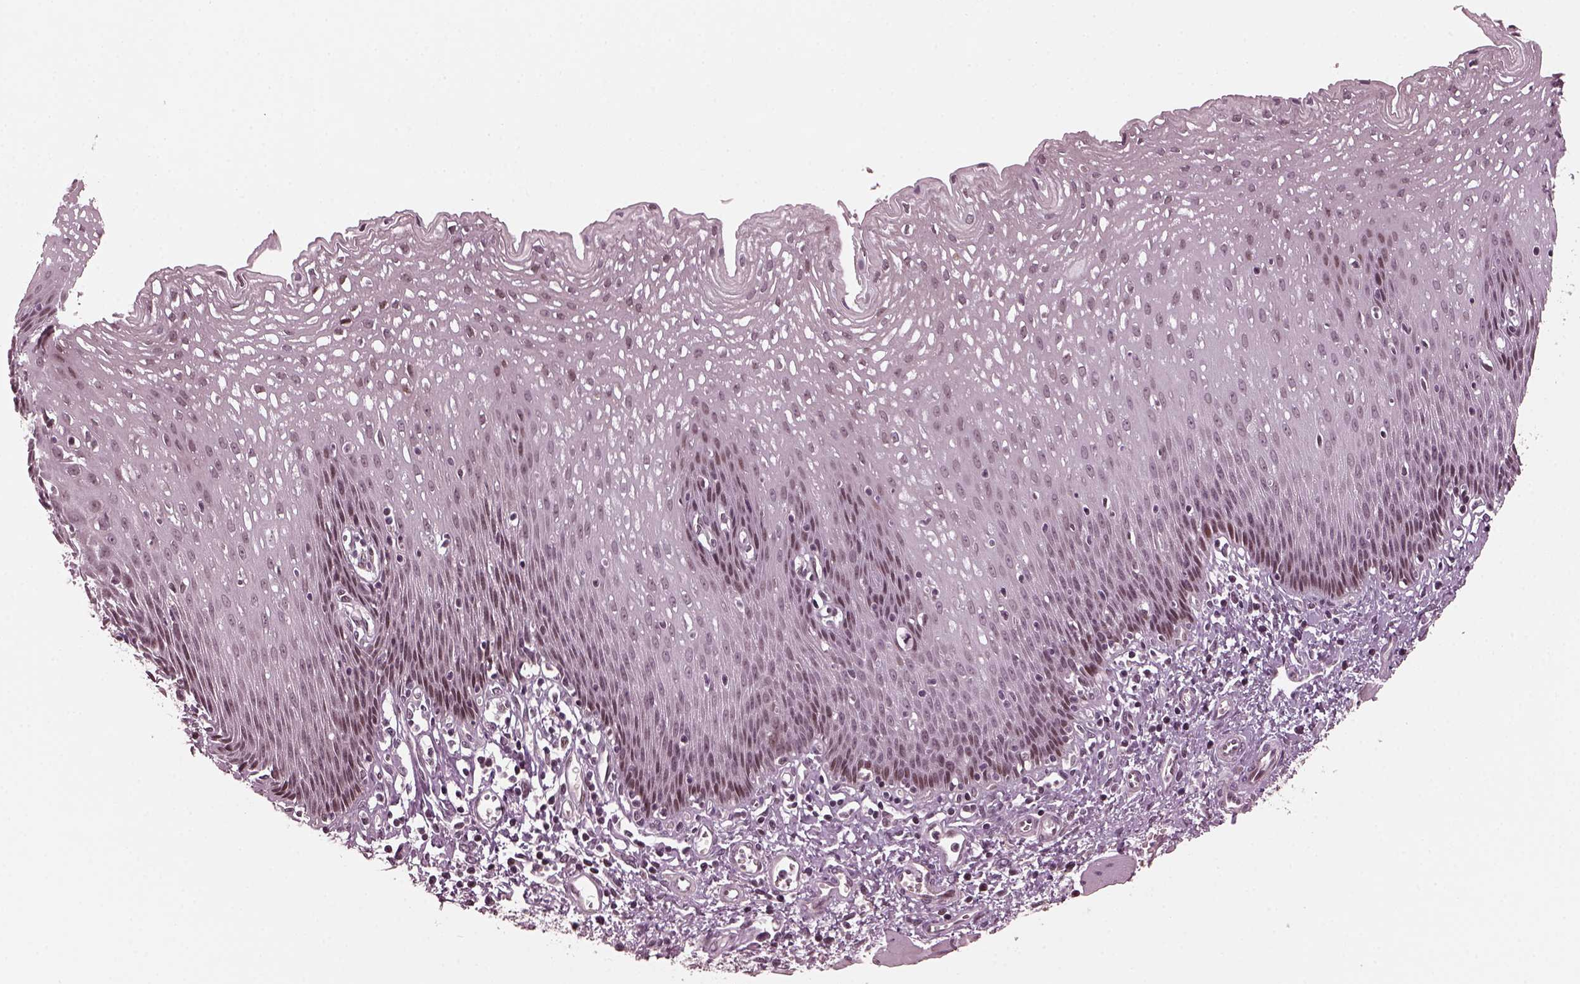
{"staining": {"intensity": "moderate", "quantity": "<25%", "location": "nuclear"}, "tissue": "esophagus", "cell_type": "Squamous epithelial cells", "image_type": "normal", "snomed": [{"axis": "morphology", "description": "Normal tissue, NOS"}, {"axis": "topography", "description": "Esophagus"}], "caption": "The histopathology image reveals a brown stain indicating the presence of a protein in the nuclear of squamous epithelial cells in esophagus. The staining is performed using DAB (3,3'-diaminobenzidine) brown chromogen to label protein expression. The nuclei are counter-stained blue using hematoxylin.", "gene": "TRIB3", "patient": {"sex": "female", "age": 64}}